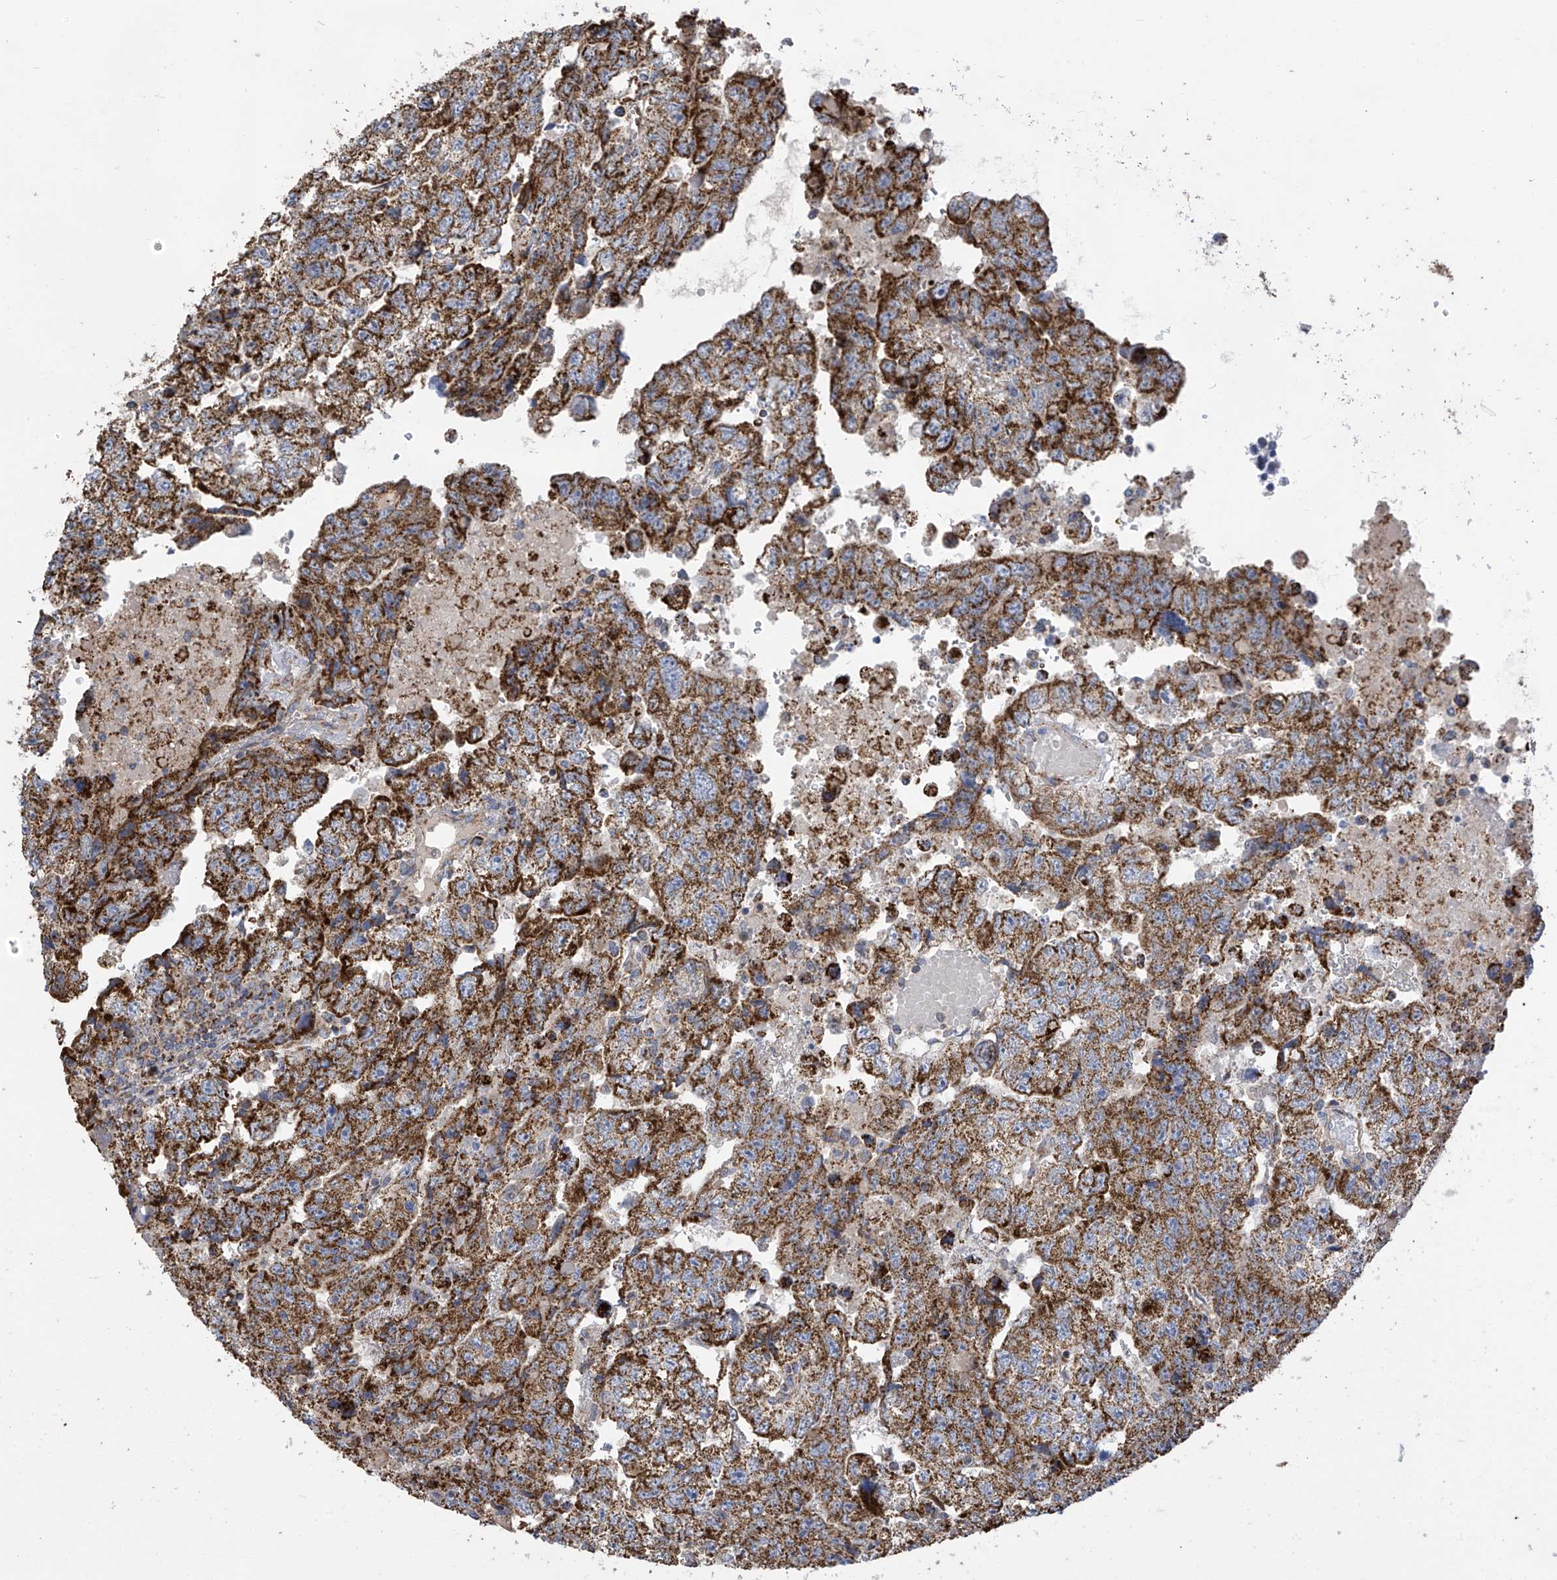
{"staining": {"intensity": "strong", "quantity": ">75%", "location": "cytoplasmic/membranous"}, "tissue": "testis cancer", "cell_type": "Tumor cells", "image_type": "cancer", "snomed": [{"axis": "morphology", "description": "Carcinoma, Embryonal, NOS"}, {"axis": "topography", "description": "Testis"}], "caption": "IHC (DAB (3,3'-diaminobenzidine)) staining of embryonal carcinoma (testis) reveals strong cytoplasmic/membranous protein expression in approximately >75% of tumor cells.", "gene": "PNPT1", "patient": {"sex": "male", "age": 36}}